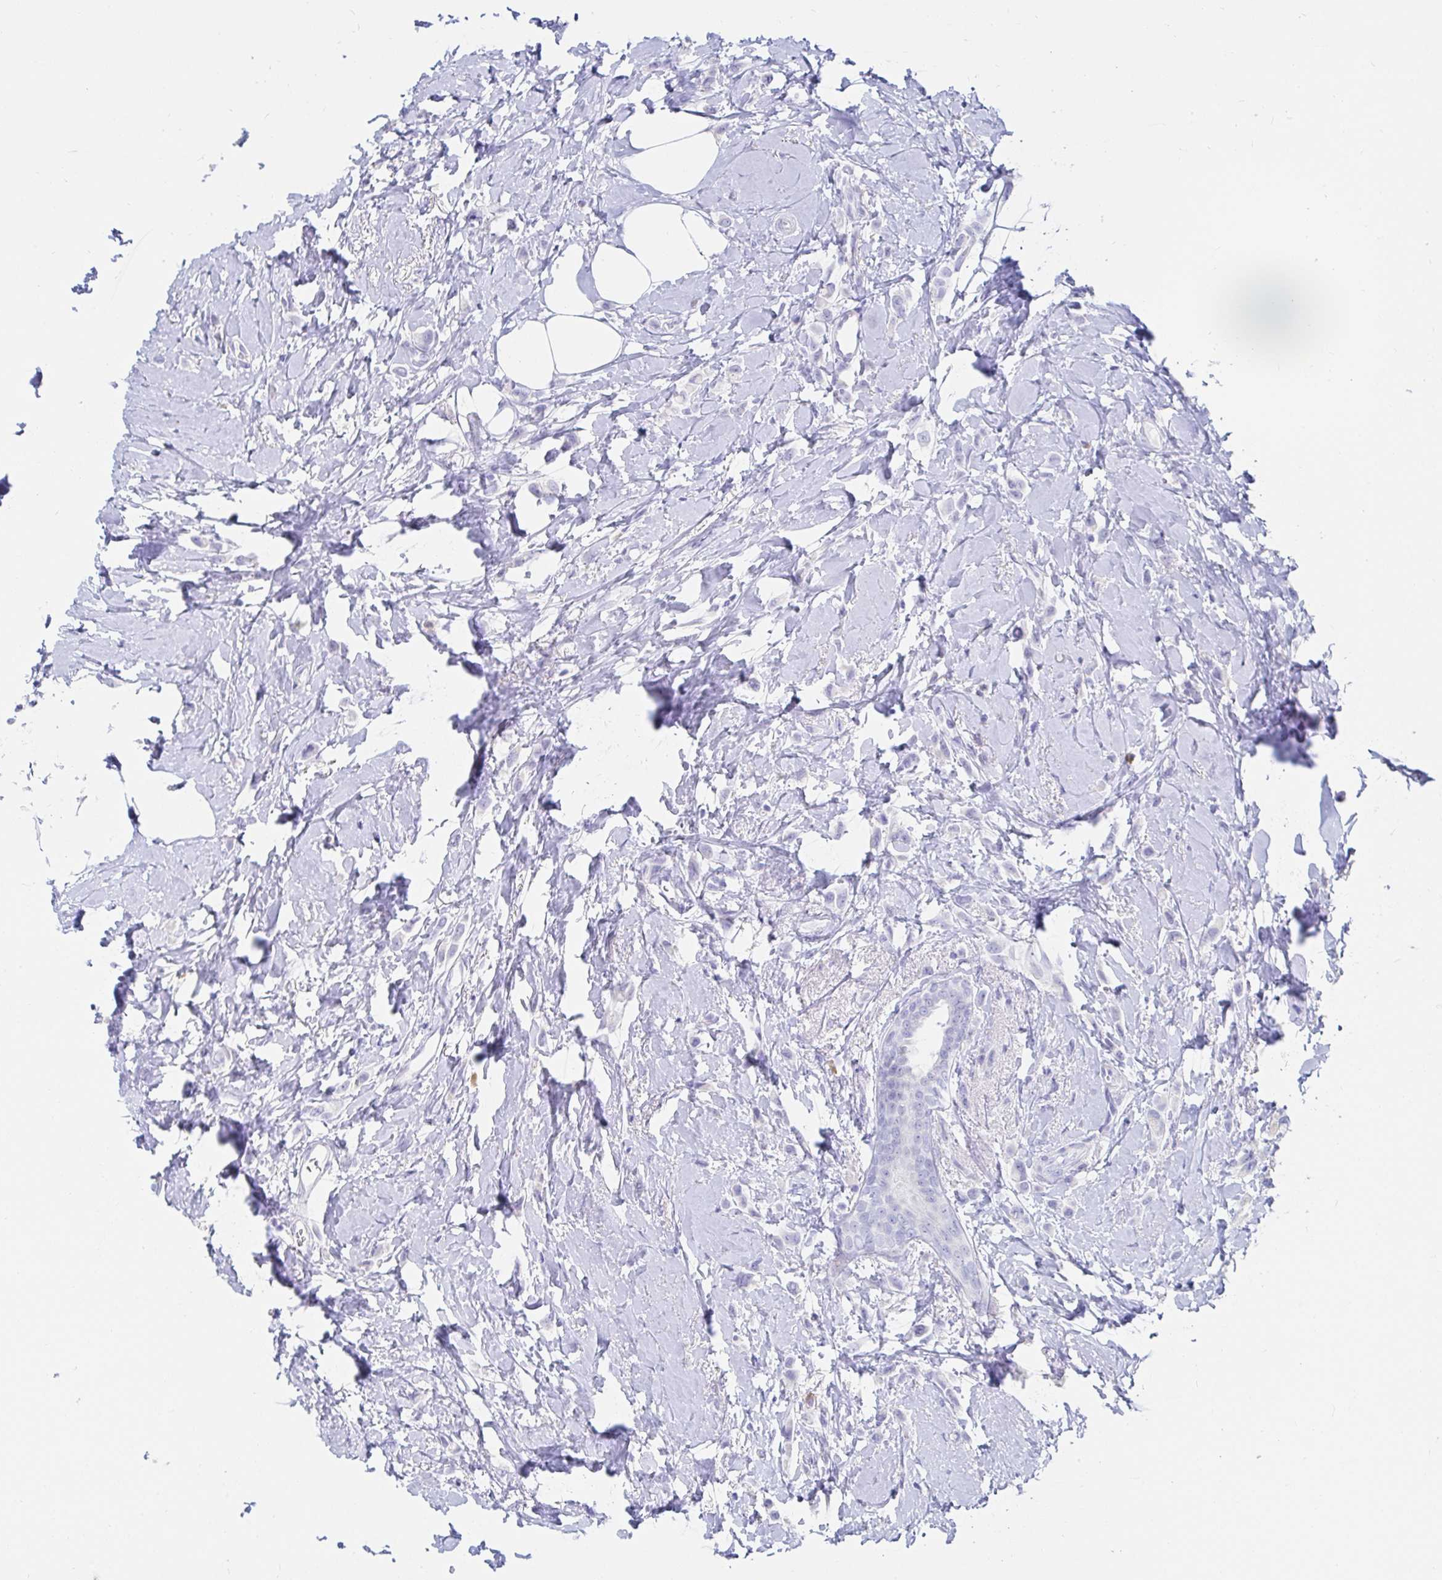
{"staining": {"intensity": "negative", "quantity": "none", "location": "none"}, "tissue": "breast cancer", "cell_type": "Tumor cells", "image_type": "cancer", "snomed": [{"axis": "morphology", "description": "Lobular carcinoma"}, {"axis": "topography", "description": "Breast"}], "caption": "This is an immunohistochemistry micrograph of lobular carcinoma (breast). There is no positivity in tumor cells.", "gene": "C4orf17", "patient": {"sex": "female", "age": 66}}